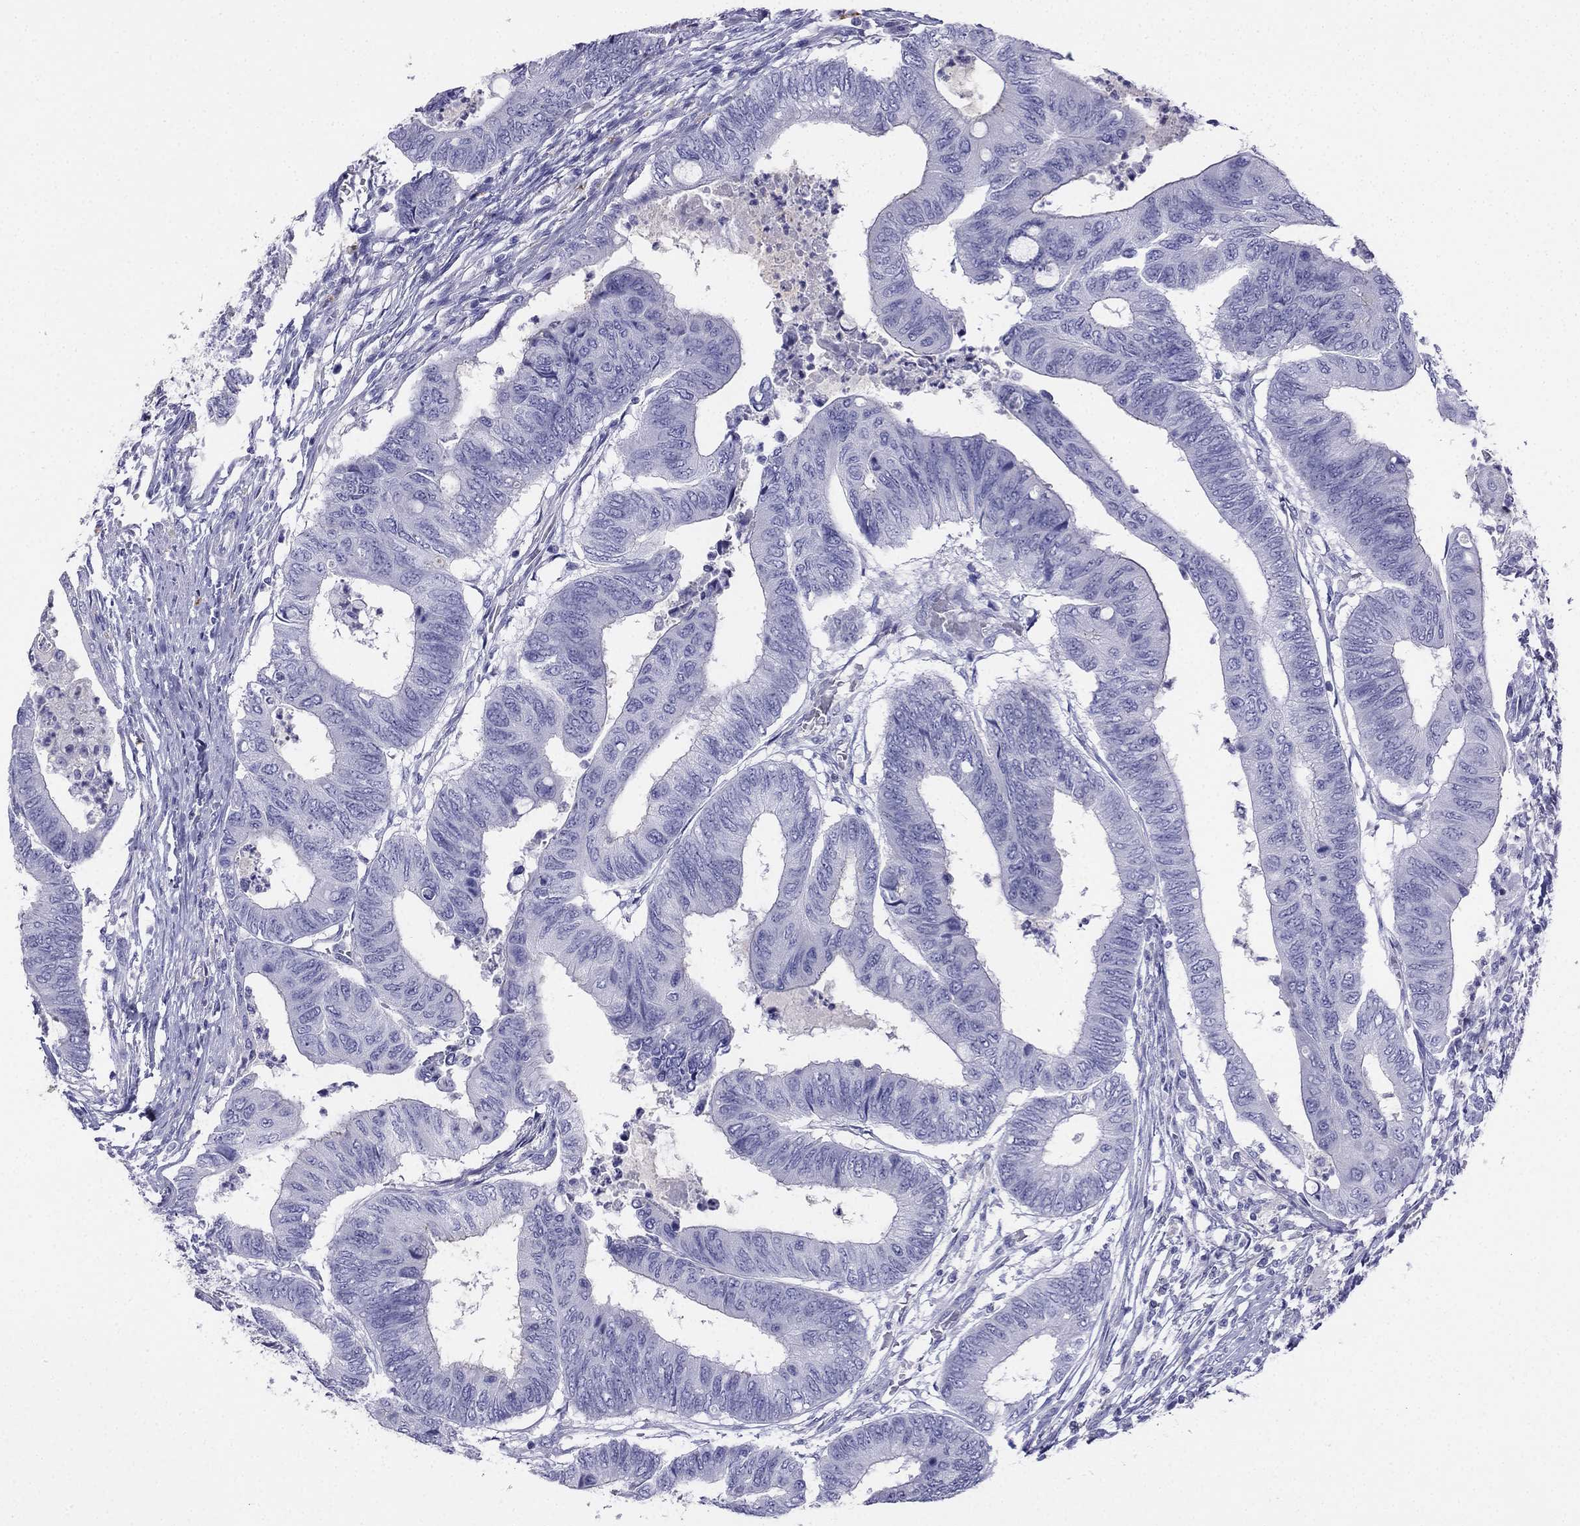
{"staining": {"intensity": "negative", "quantity": "none", "location": "none"}, "tissue": "colorectal cancer", "cell_type": "Tumor cells", "image_type": "cancer", "snomed": [{"axis": "morphology", "description": "Normal tissue, NOS"}, {"axis": "morphology", "description": "Adenocarcinoma, NOS"}, {"axis": "topography", "description": "Rectum"}, {"axis": "topography", "description": "Peripheral nerve tissue"}], "caption": "Adenocarcinoma (colorectal) was stained to show a protein in brown. There is no significant staining in tumor cells.", "gene": "ALOXE3", "patient": {"sex": "male", "age": 92}}